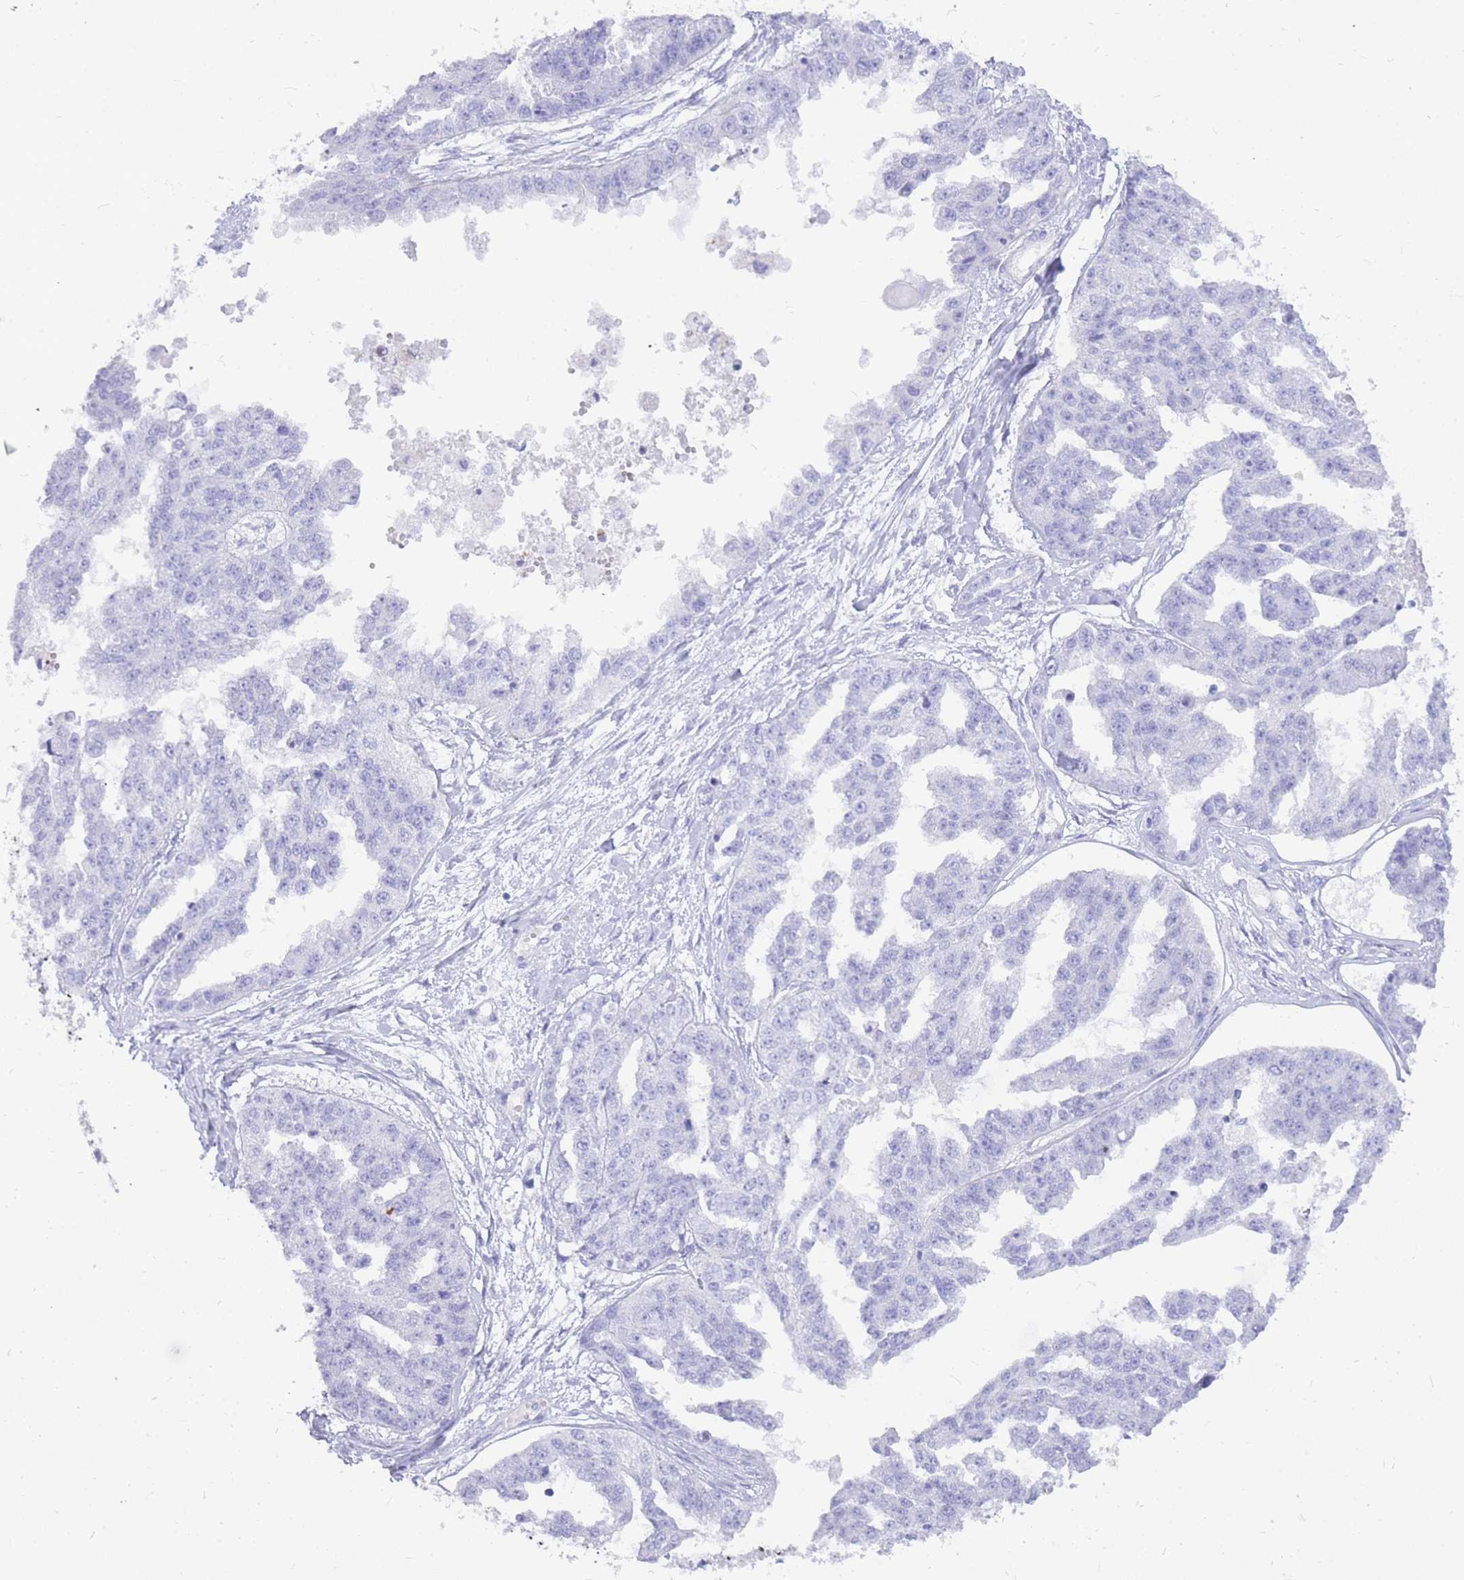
{"staining": {"intensity": "negative", "quantity": "none", "location": "none"}, "tissue": "ovarian cancer", "cell_type": "Tumor cells", "image_type": "cancer", "snomed": [{"axis": "morphology", "description": "Cystadenocarcinoma, serous, NOS"}, {"axis": "topography", "description": "Ovary"}], "caption": "Ovarian serous cystadenocarcinoma was stained to show a protein in brown. There is no significant staining in tumor cells.", "gene": "HERC1", "patient": {"sex": "female", "age": 58}}